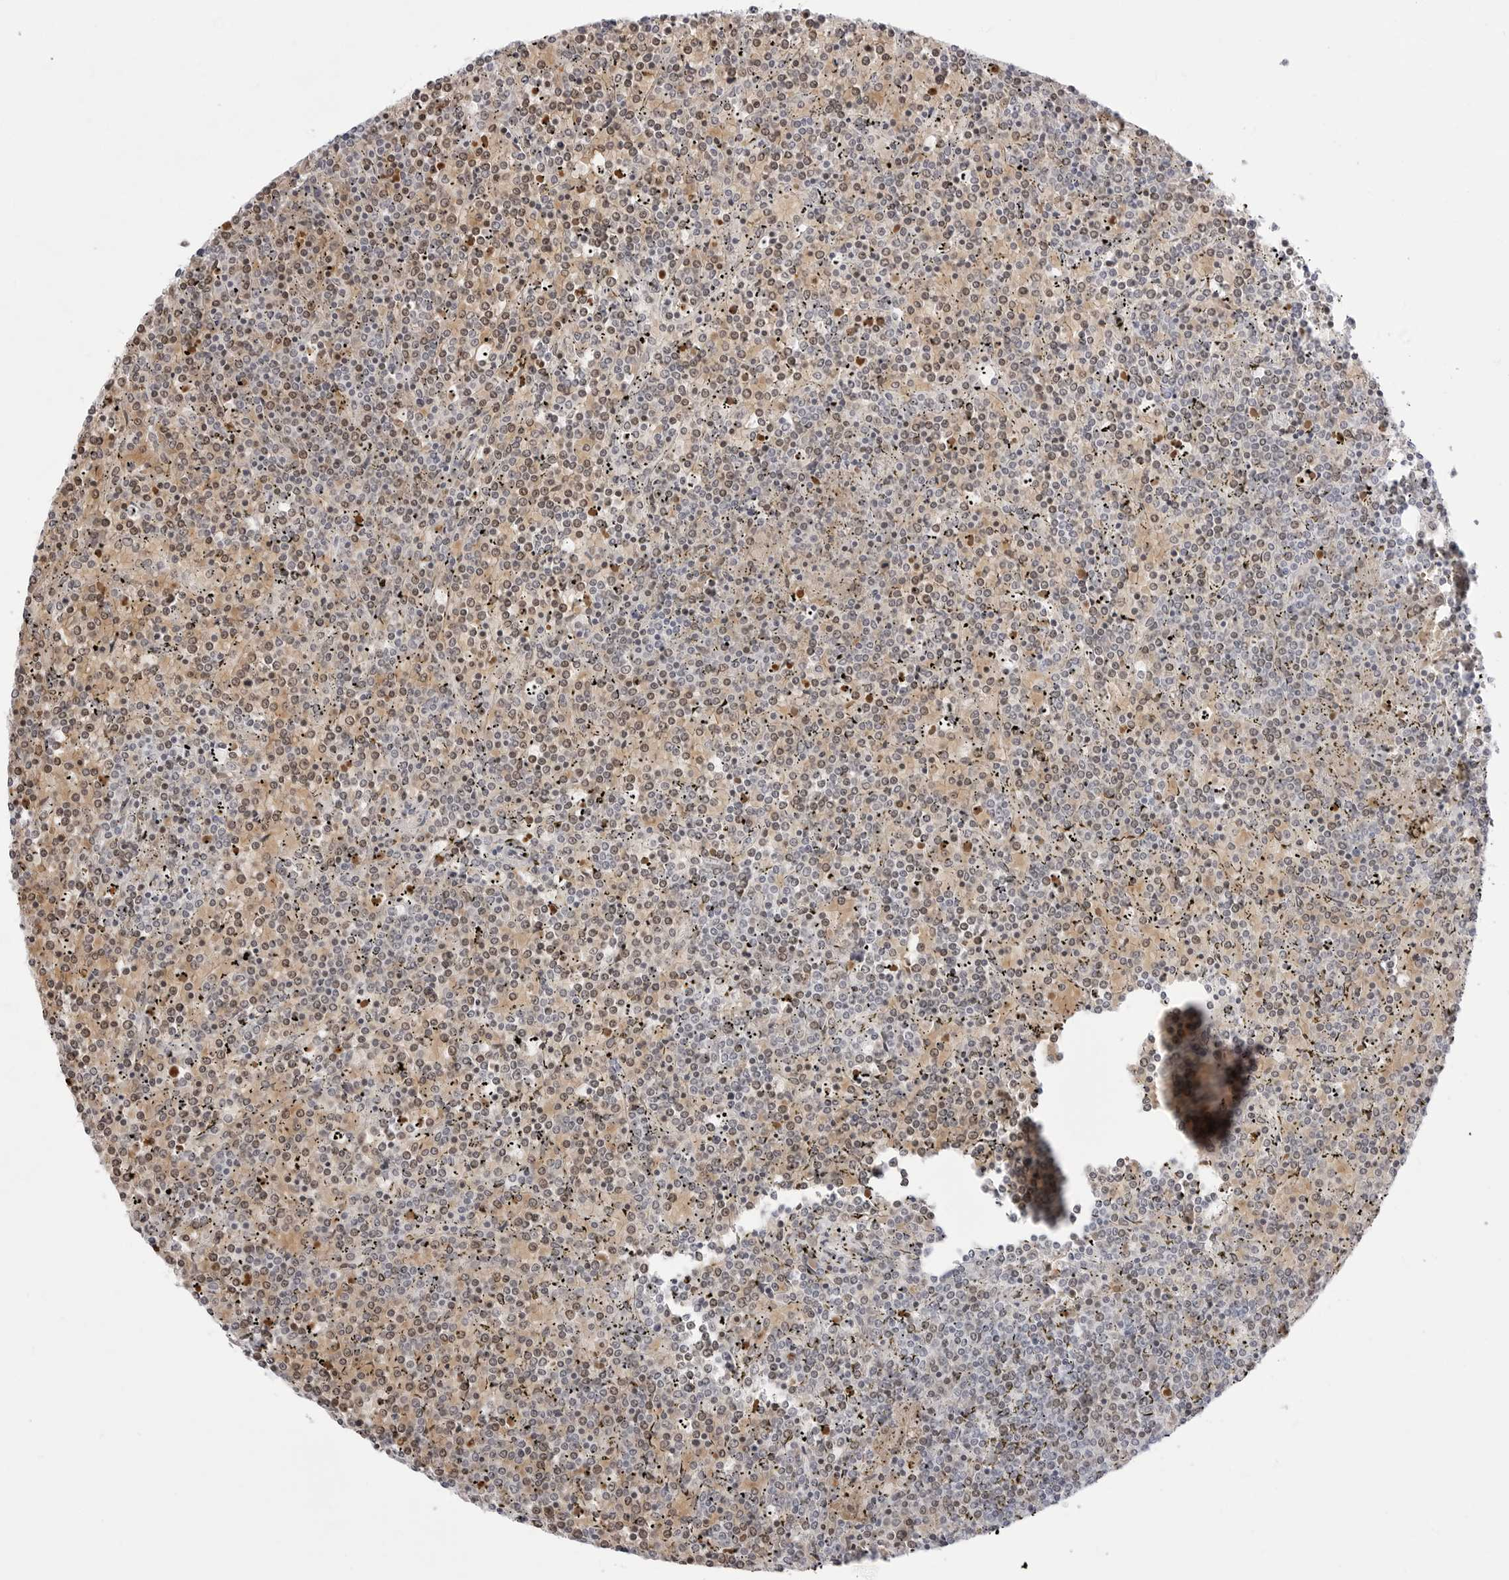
{"staining": {"intensity": "moderate", "quantity": "25%-75%", "location": "cytoplasmic/membranous"}, "tissue": "lymphoma", "cell_type": "Tumor cells", "image_type": "cancer", "snomed": [{"axis": "morphology", "description": "Malignant lymphoma, non-Hodgkin's type, Low grade"}, {"axis": "topography", "description": "Spleen"}], "caption": "Human lymphoma stained with a brown dye reveals moderate cytoplasmic/membranous positive staining in approximately 25%-75% of tumor cells.", "gene": "TSSK1B", "patient": {"sex": "female", "age": 19}}